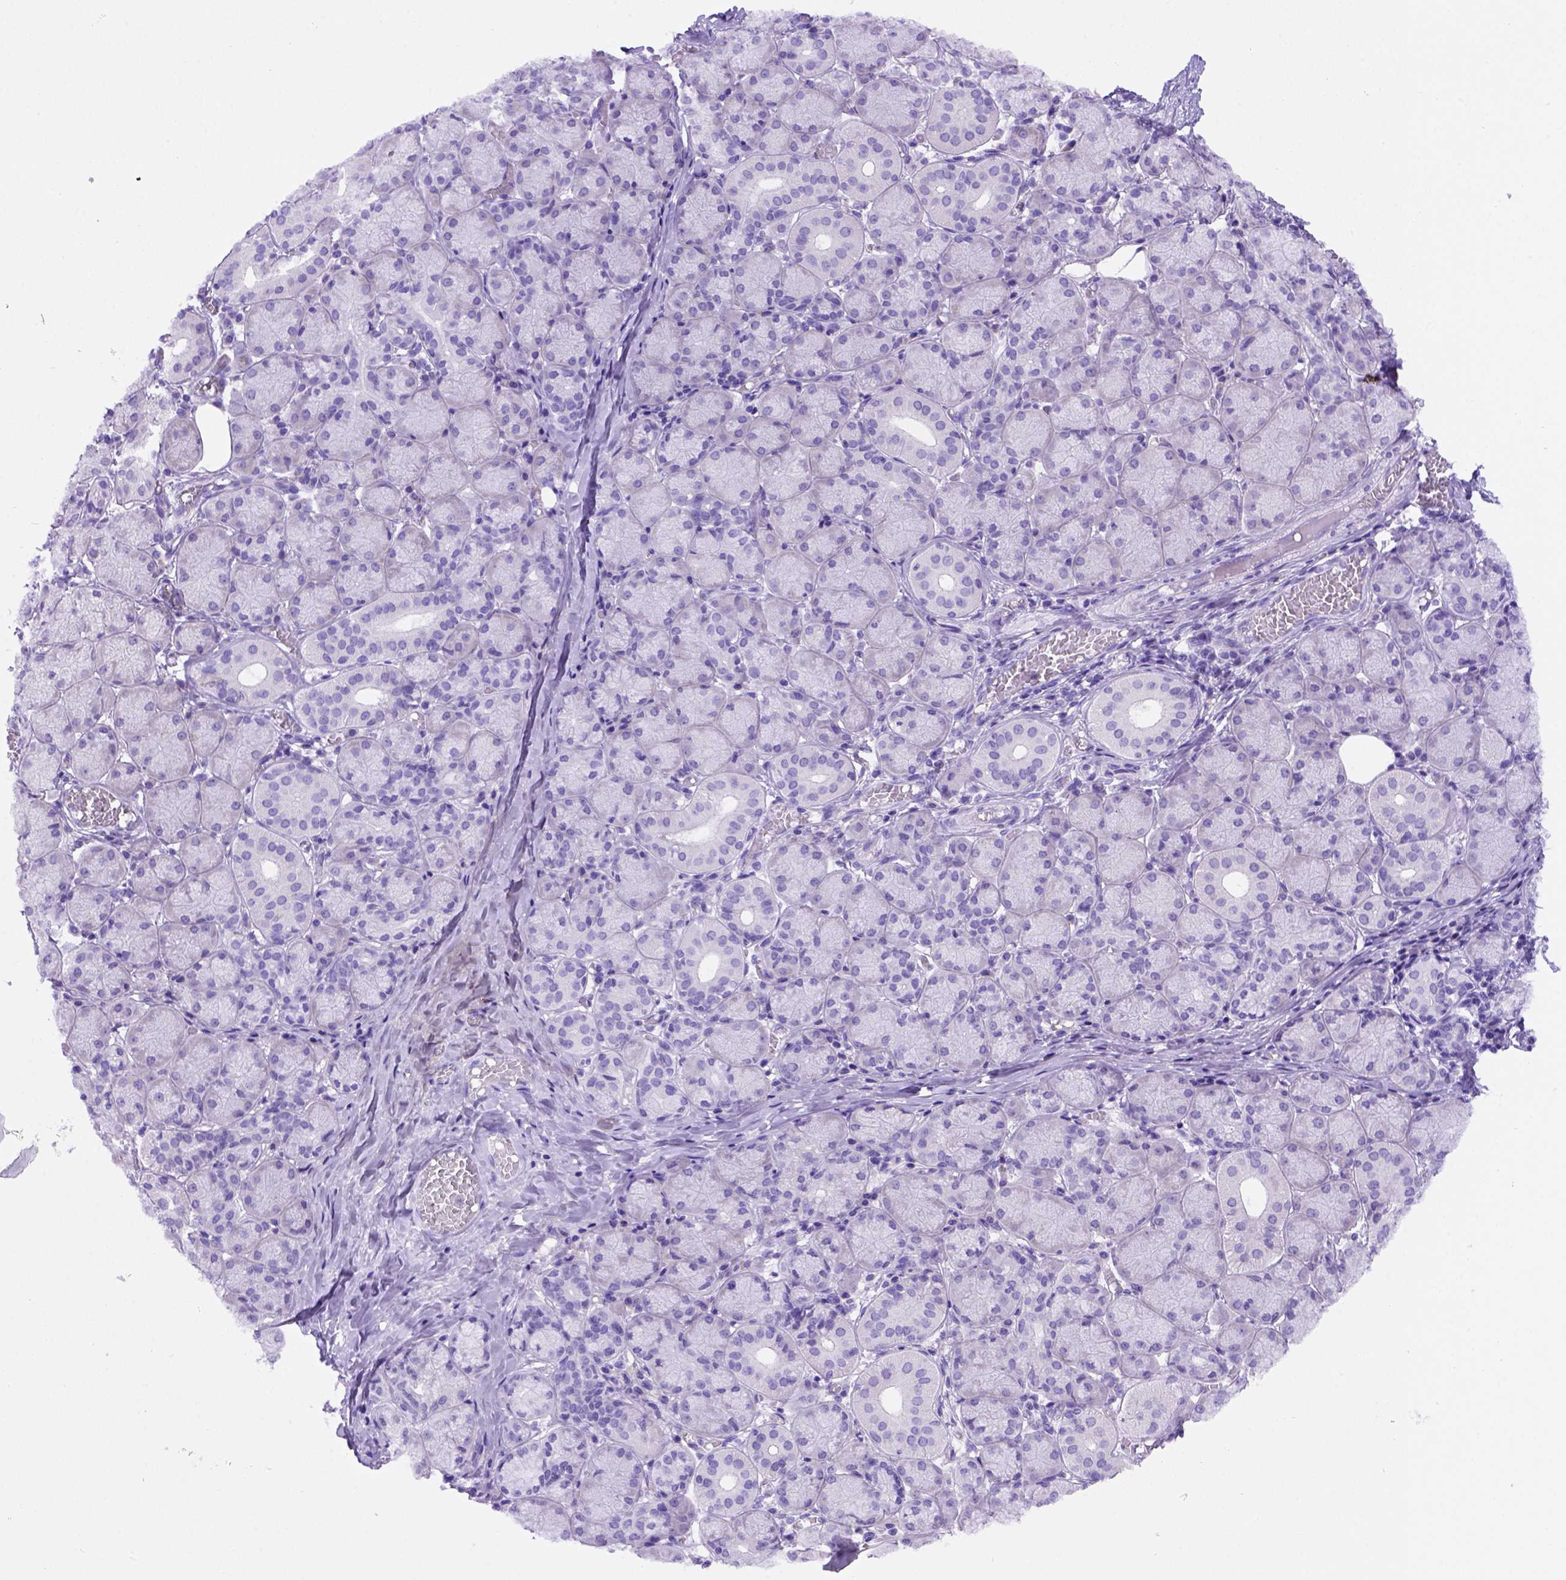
{"staining": {"intensity": "negative", "quantity": "none", "location": "none"}, "tissue": "salivary gland", "cell_type": "Glandular cells", "image_type": "normal", "snomed": [{"axis": "morphology", "description": "Normal tissue, NOS"}, {"axis": "topography", "description": "Salivary gland"}, {"axis": "topography", "description": "Peripheral nerve tissue"}], "caption": "Immunohistochemistry image of benign salivary gland stained for a protein (brown), which demonstrates no positivity in glandular cells.", "gene": "FAM81B", "patient": {"sex": "female", "age": 24}}